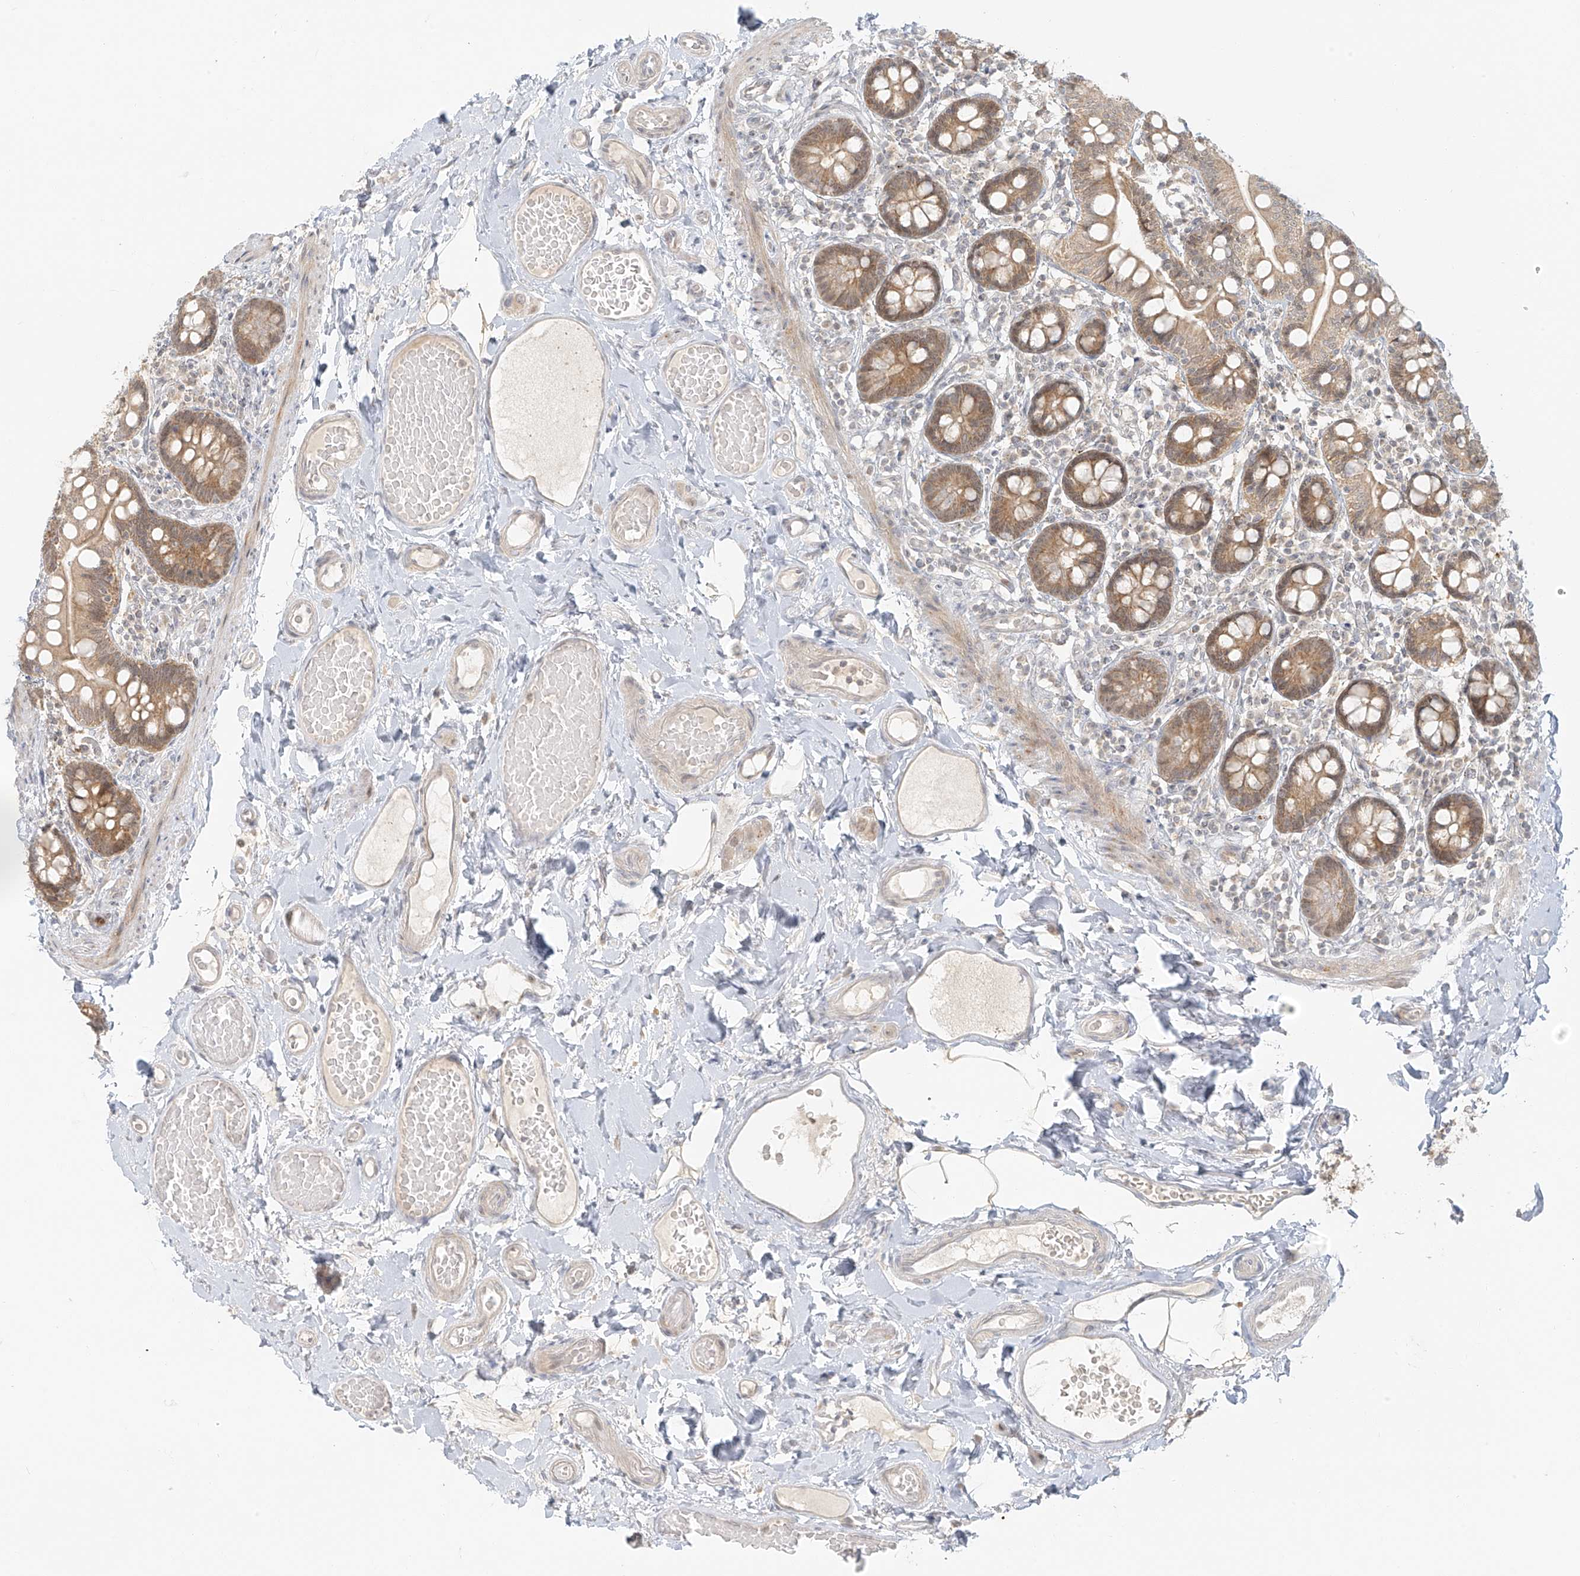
{"staining": {"intensity": "moderate", "quantity": ">75%", "location": "cytoplasmic/membranous"}, "tissue": "small intestine", "cell_type": "Glandular cells", "image_type": "normal", "snomed": [{"axis": "morphology", "description": "Normal tissue, NOS"}, {"axis": "topography", "description": "Small intestine"}], "caption": "Moderate cytoplasmic/membranous positivity is appreciated in about >75% of glandular cells in normal small intestine. (DAB = brown stain, brightfield microscopy at high magnification).", "gene": "MIPEP", "patient": {"sex": "female", "age": 64}}